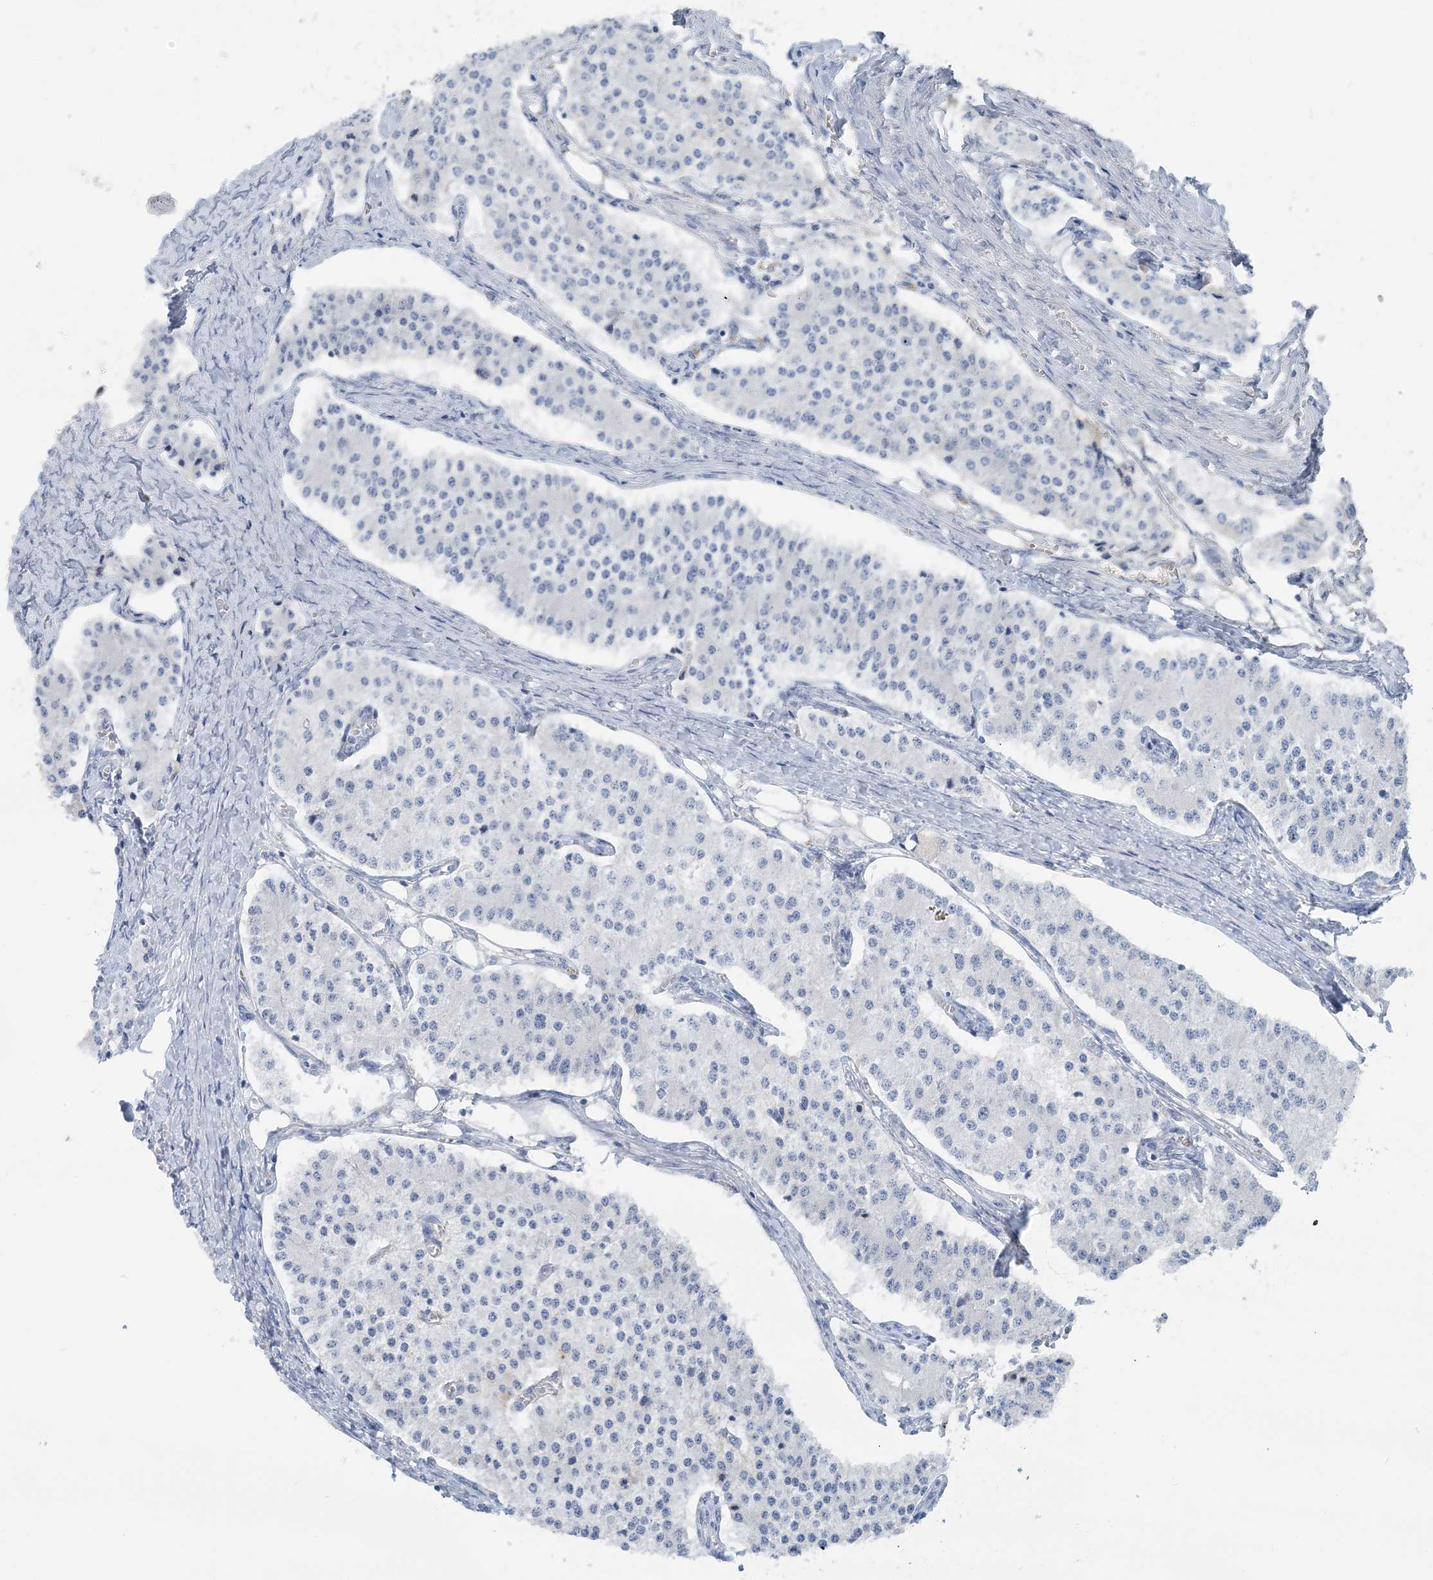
{"staining": {"intensity": "negative", "quantity": "none", "location": "none"}, "tissue": "carcinoid", "cell_type": "Tumor cells", "image_type": "cancer", "snomed": [{"axis": "morphology", "description": "Carcinoid, malignant, NOS"}, {"axis": "topography", "description": "Colon"}], "caption": "High power microscopy histopathology image of an IHC histopathology image of malignant carcinoid, revealing no significant staining in tumor cells.", "gene": "CTRL", "patient": {"sex": "female", "age": 52}}